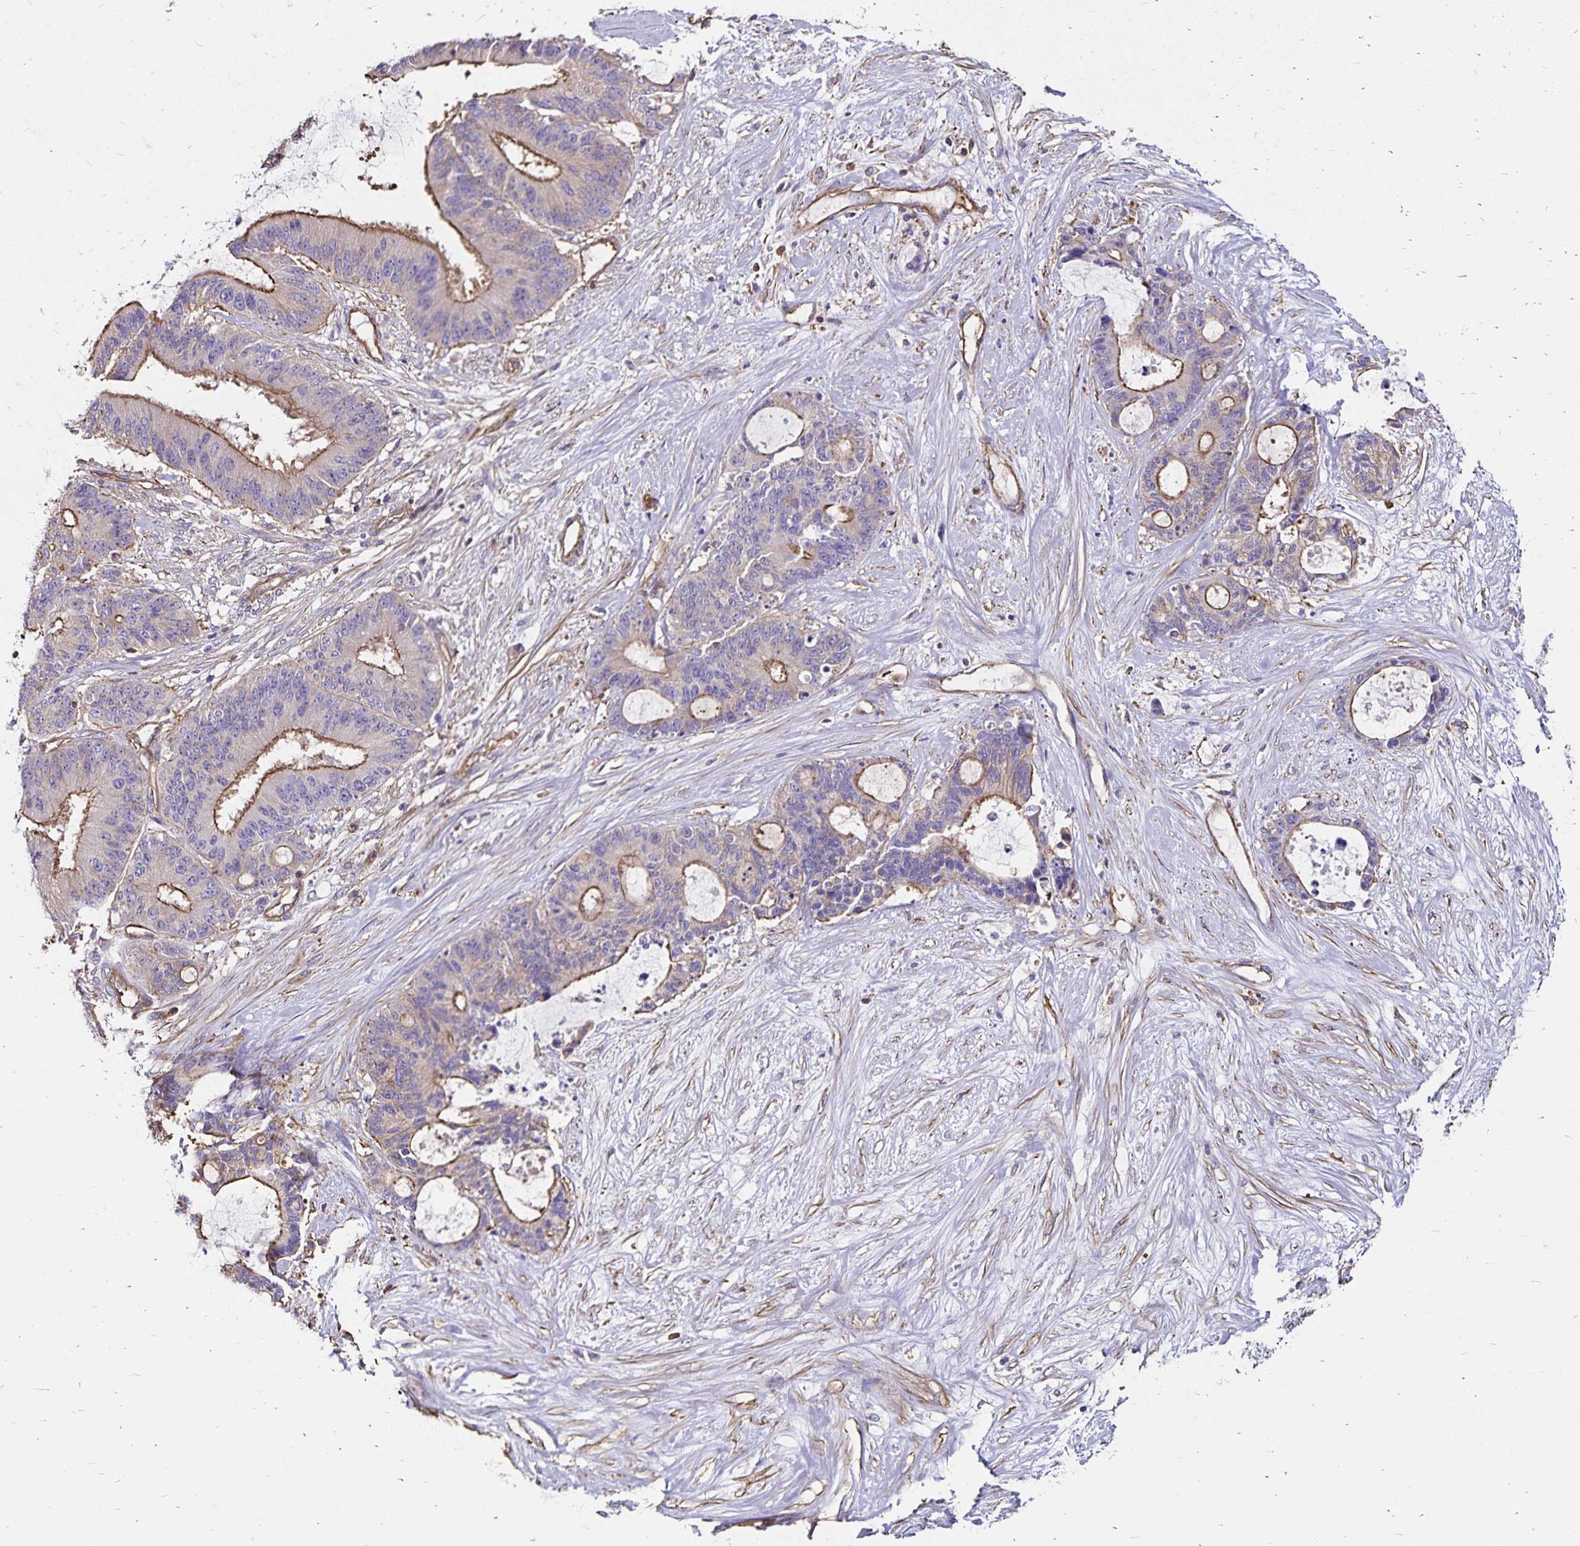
{"staining": {"intensity": "moderate", "quantity": "25%-75%", "location": "cytoplasmic/membranous"}, "tissue": "liver cancer", "cell_type": "Tumor cells", "image_type": "cancer", "snomed": [{"axis": "morphology", "description": "Normal tissue, NOS"}, {"axis": "morphology", "description": "Cholangiocarcinoma"}, {"axis": "topography", "description": "Liver"}, {"axis": "topography", "description": "Peripheral nerve tissue"}], "caption": "A medium amount of moderate cytoplasmic/membranous positivity is seen in about 25%-75% of tumor cells in liver cholangiocarcinoma tissue. (Stains: DAB (3,3'-diaminobenzidine) in brown, nuclei in blue, Microscopy: brightfield microscopy at high magnification).", "gene": "RPRML", "patient": {"sex": "female", "age": 73}}